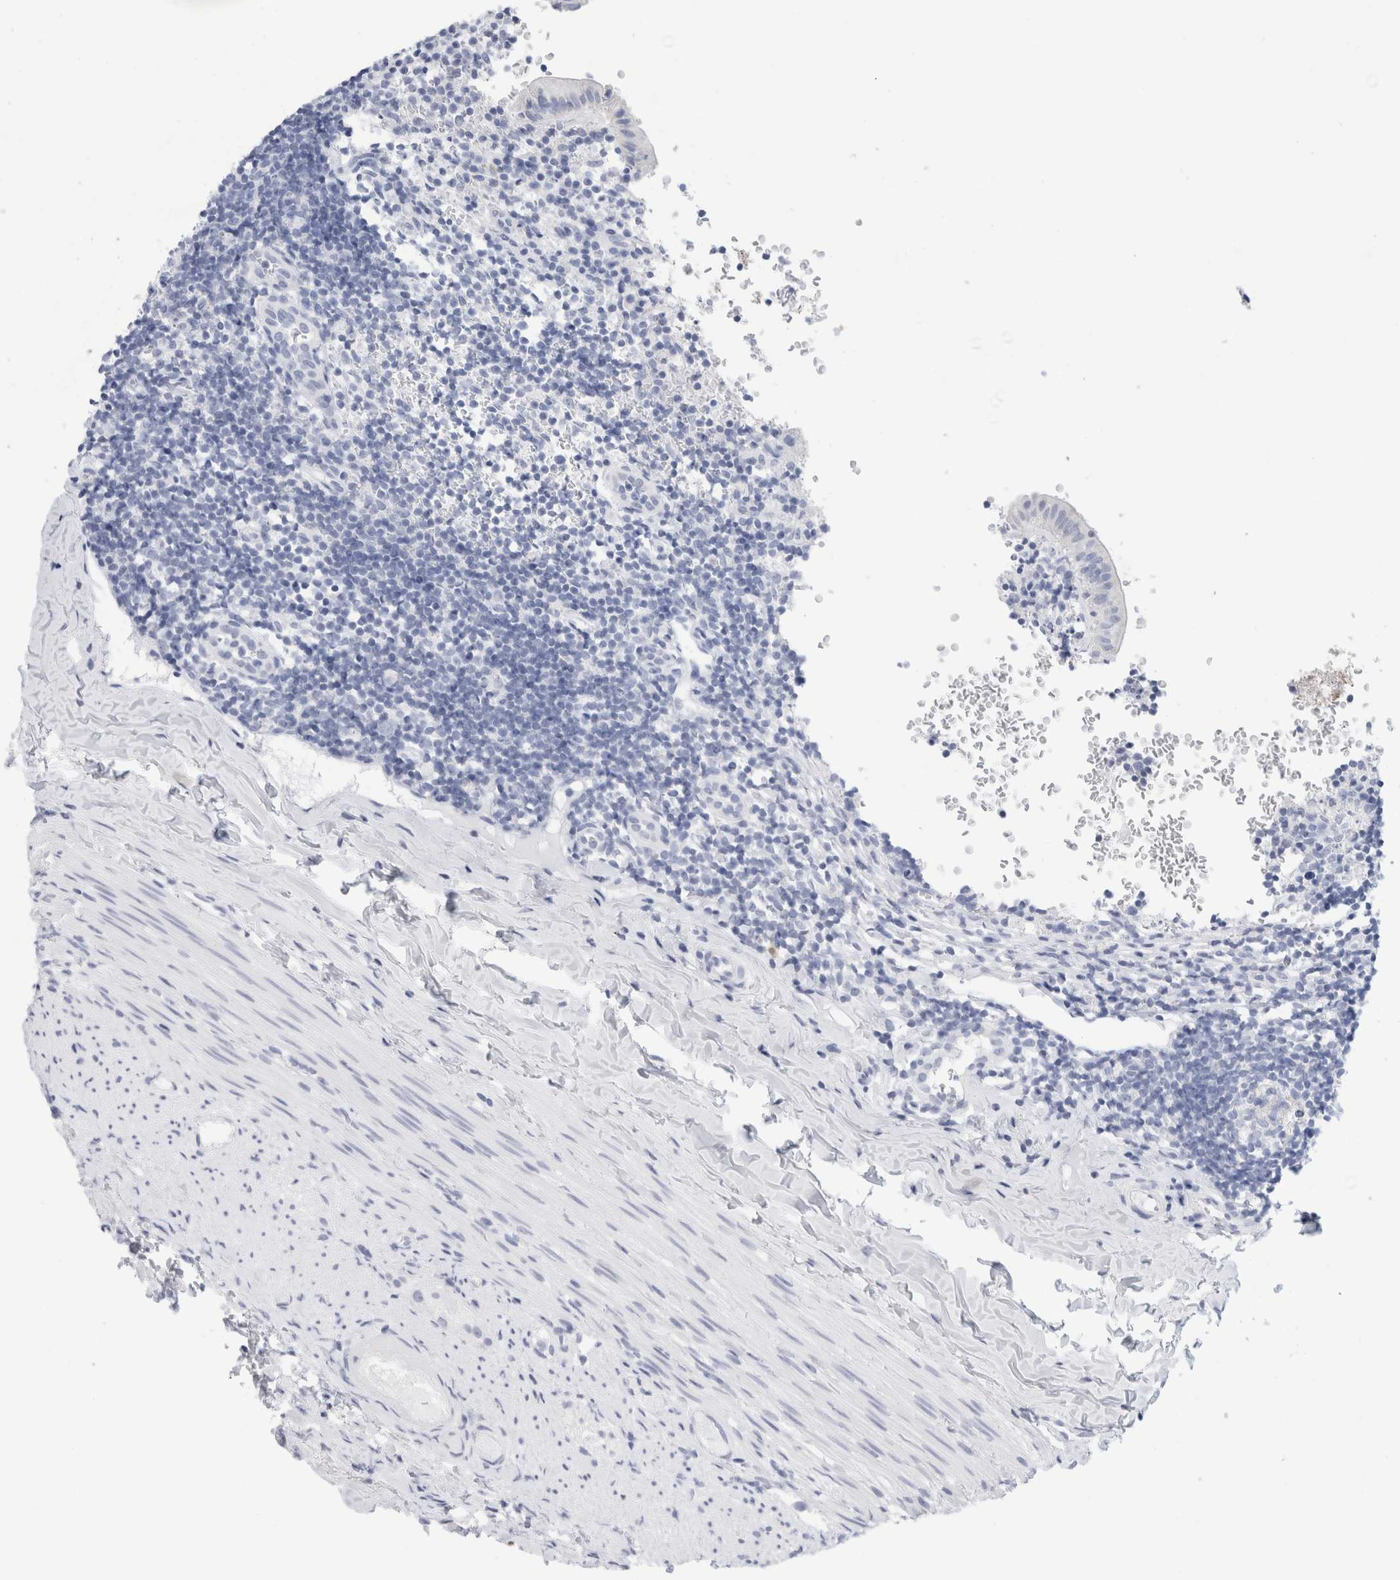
{"staining": {"intensity": "negative", "quantity": "none", "location": "none"}, "tissue": "appendix", "cell_type": "Glandular cells", "image_type": "normal", "snomed": [{"axis": "morphology", "description": "Normal tissue, NOS"}, {"axis": "topography", "description": "Appendix"}], "caption": "This image is of normal appendix stained with immunohistochemistry to label a protein in brown with the nuclei are counter-stained blue. There is no positivity in glandular cells. (DAB (3,3'-diaminobenzidine) immunohistochemistry with hematoxylin counter stain).", "gene": "ECHDC2", "patient": {"sex": "male", "age": 8}}